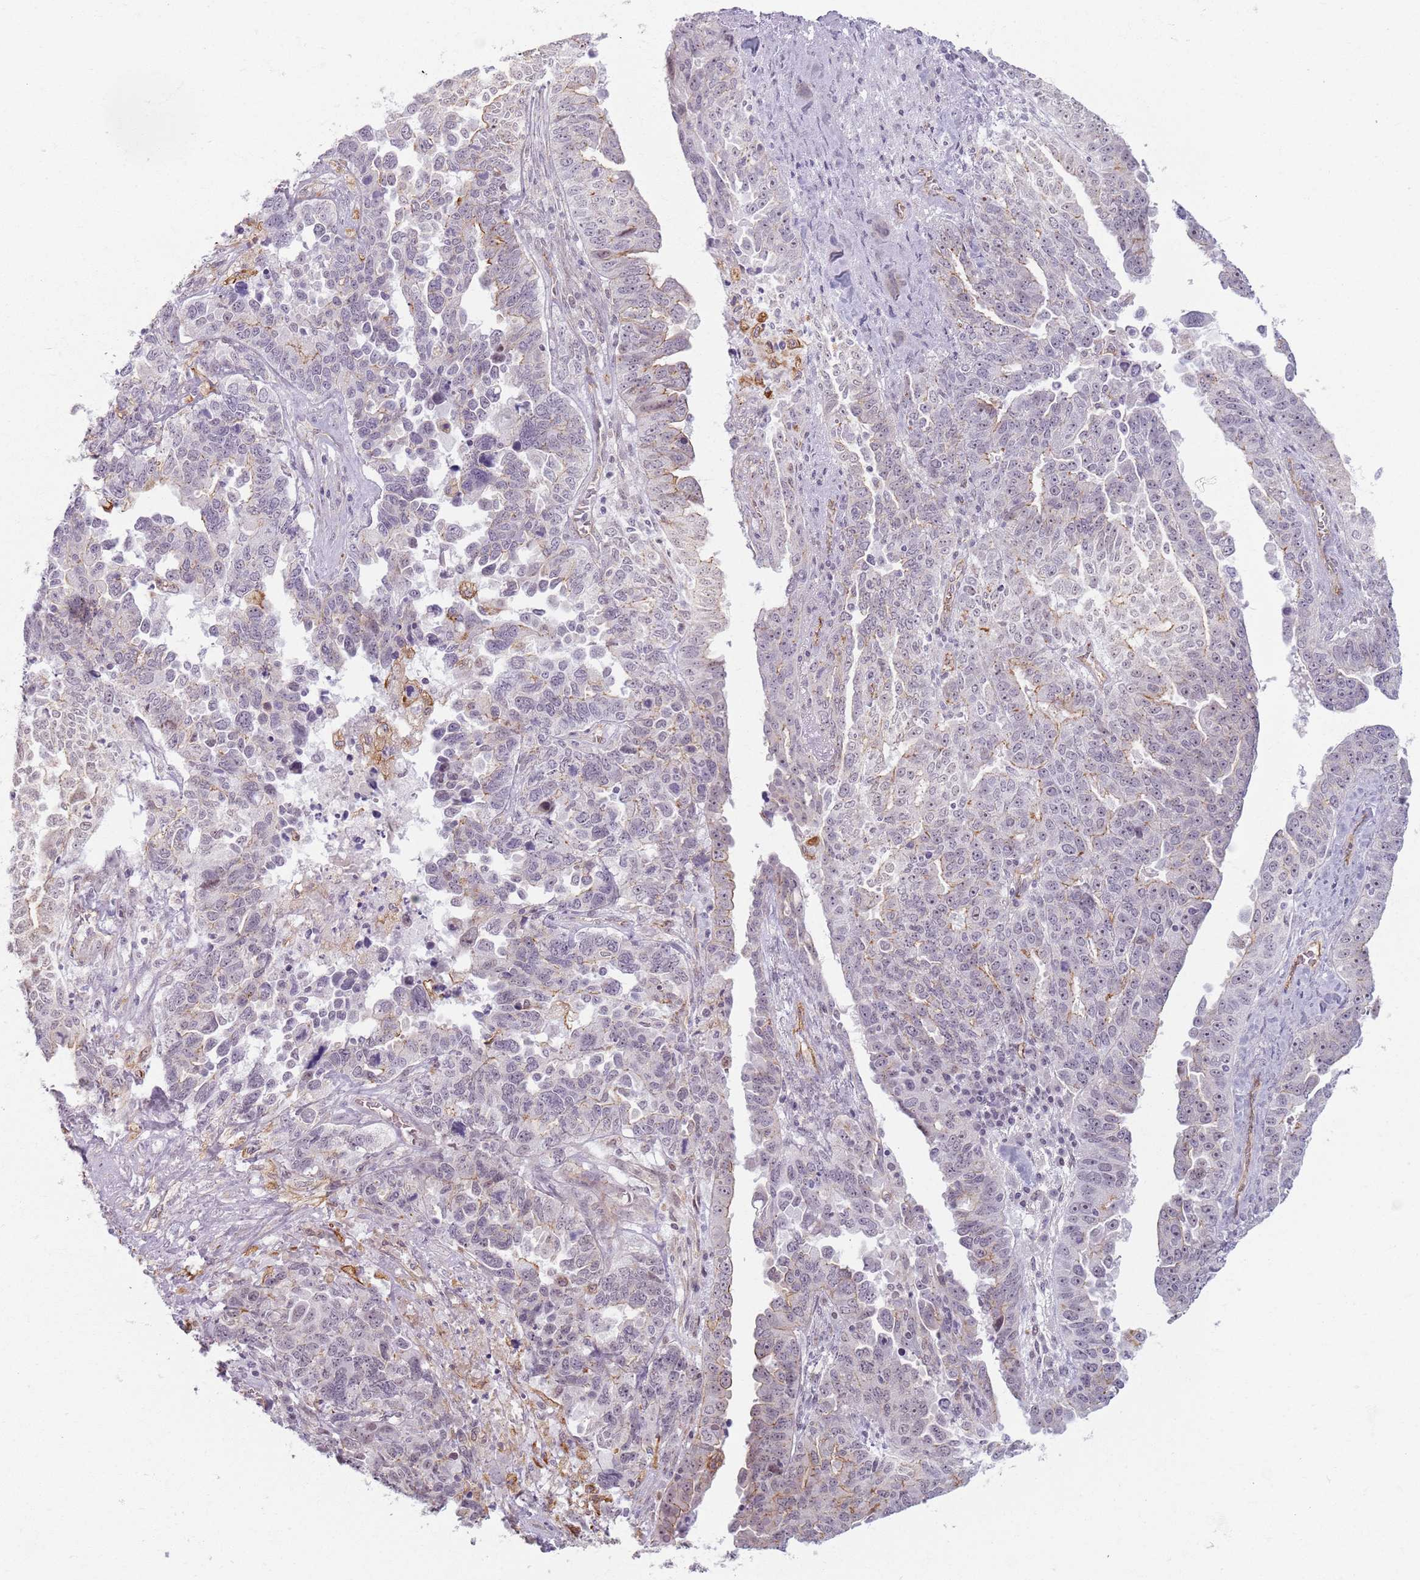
{"staining": {"intensity": "negative", "quantity": "none", "location": "none"}, "tissue": "ovarian cancer", "cell_type": "Tumor cells", "image_type": "cancer", "snomed": [{"axis": "morphology", "description": "Carcinoma, endometroid"}, {"axis": "topography", "description": "Ovary"}], "caption": "A photomicrograph of human ovarian endometroid carcinoma is negative for staining in tumor cells. (Brightfield microscopy of DAB IHC at high magnification).", "gene": "KCNA5", "patient": {"sex": "female", "age": 62}}